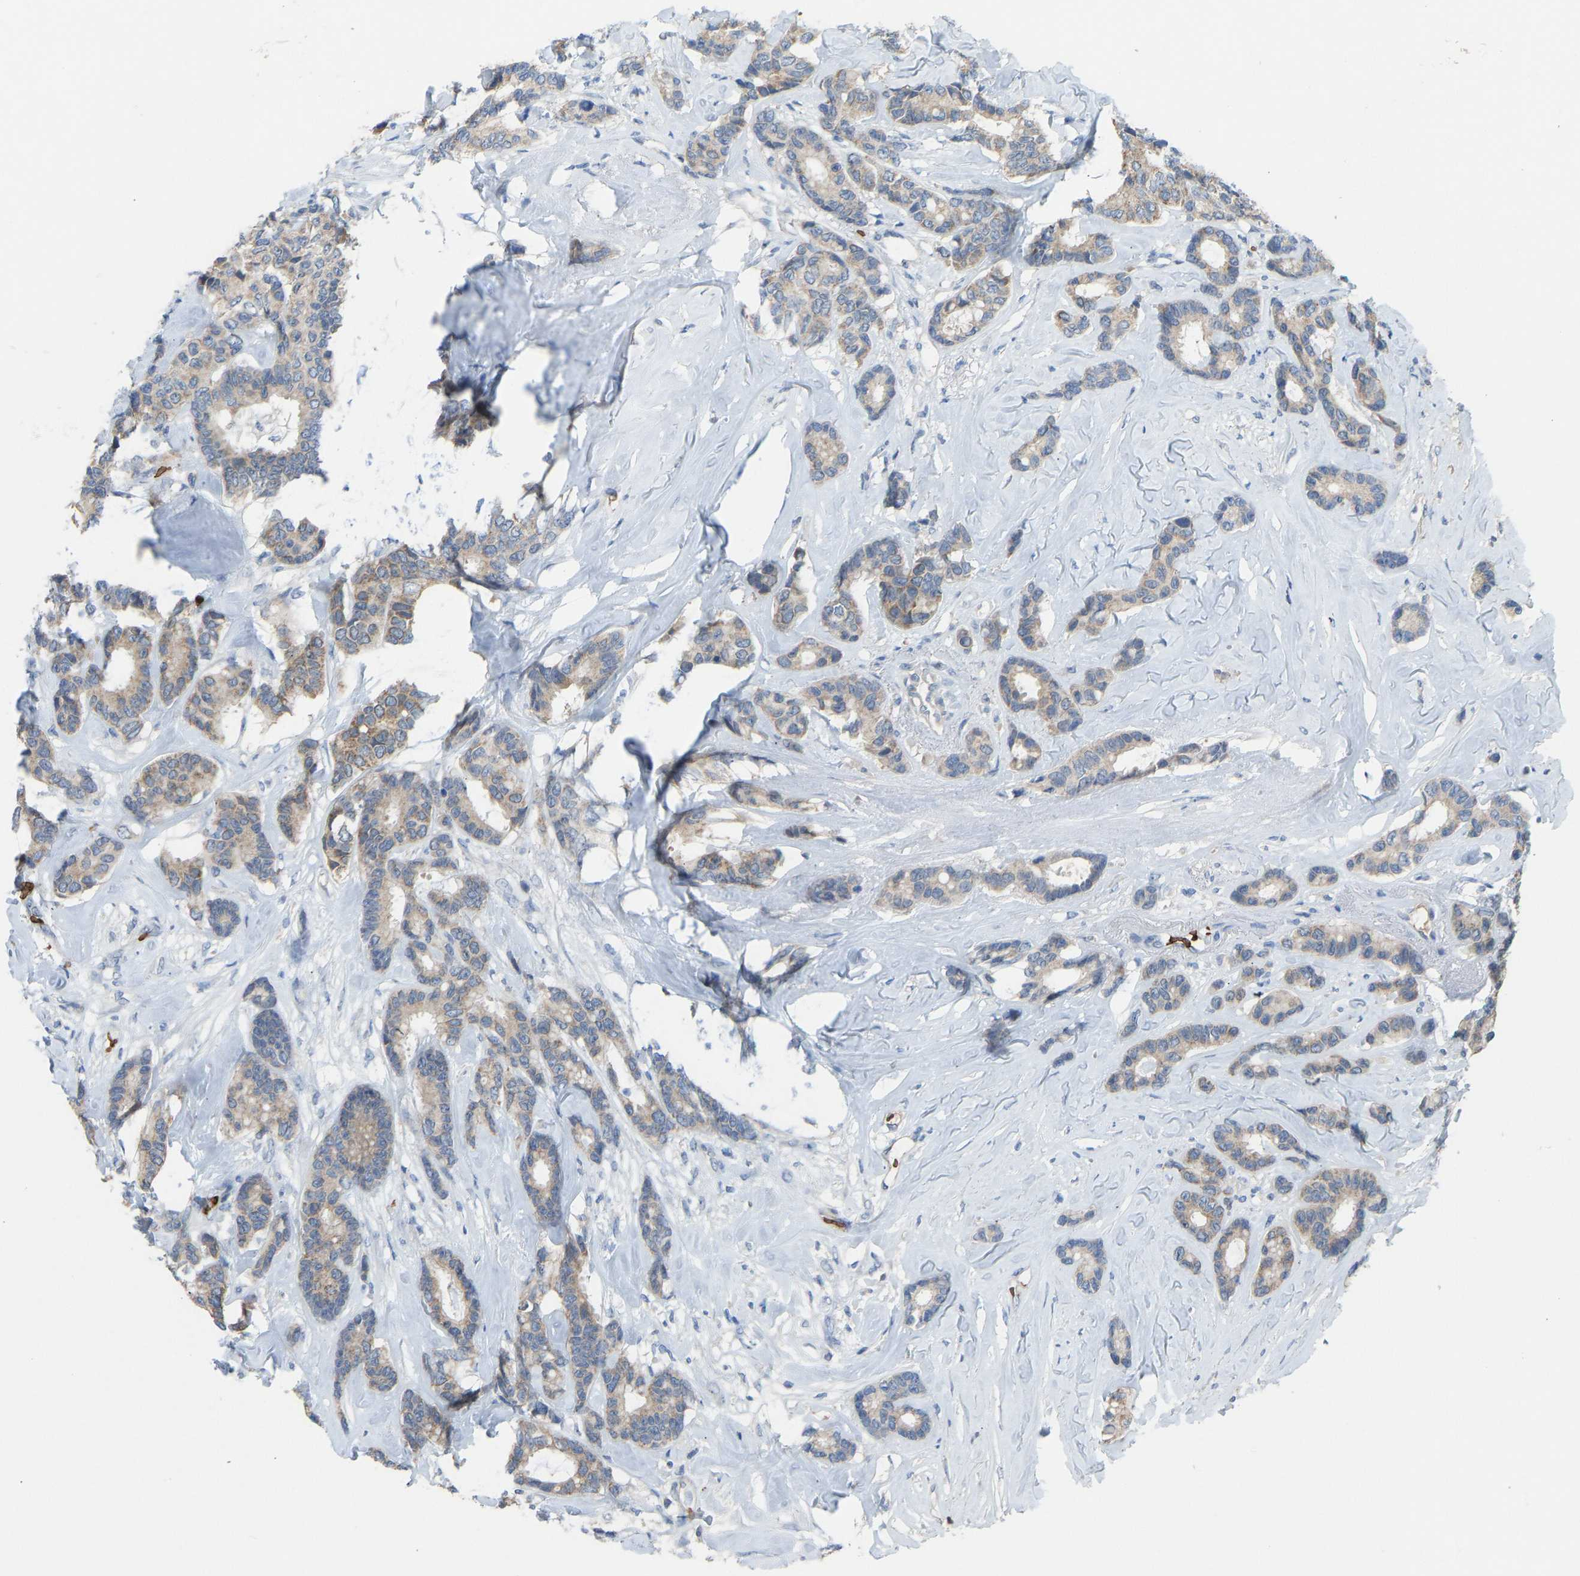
{"staining": {"intensity": "moderate", "quantity": "25%-75%", "location": "cytoplasmic/membranous"}, "tissue": "breast cancer", "cell_type": "Tumor cells", "image_type": "cancer", "snomed": [{"axis": "morphology", "description": "Duct carcinoma"}, {"axis": "topography", "description": "Breast"}], "caption": "Human infiltrating ductal carcinoma (breast) stained with a protein marker displays moderate staining in tumor cells.", "gene": "PIGS", "patient": {"sex": "female", "age": 87}}